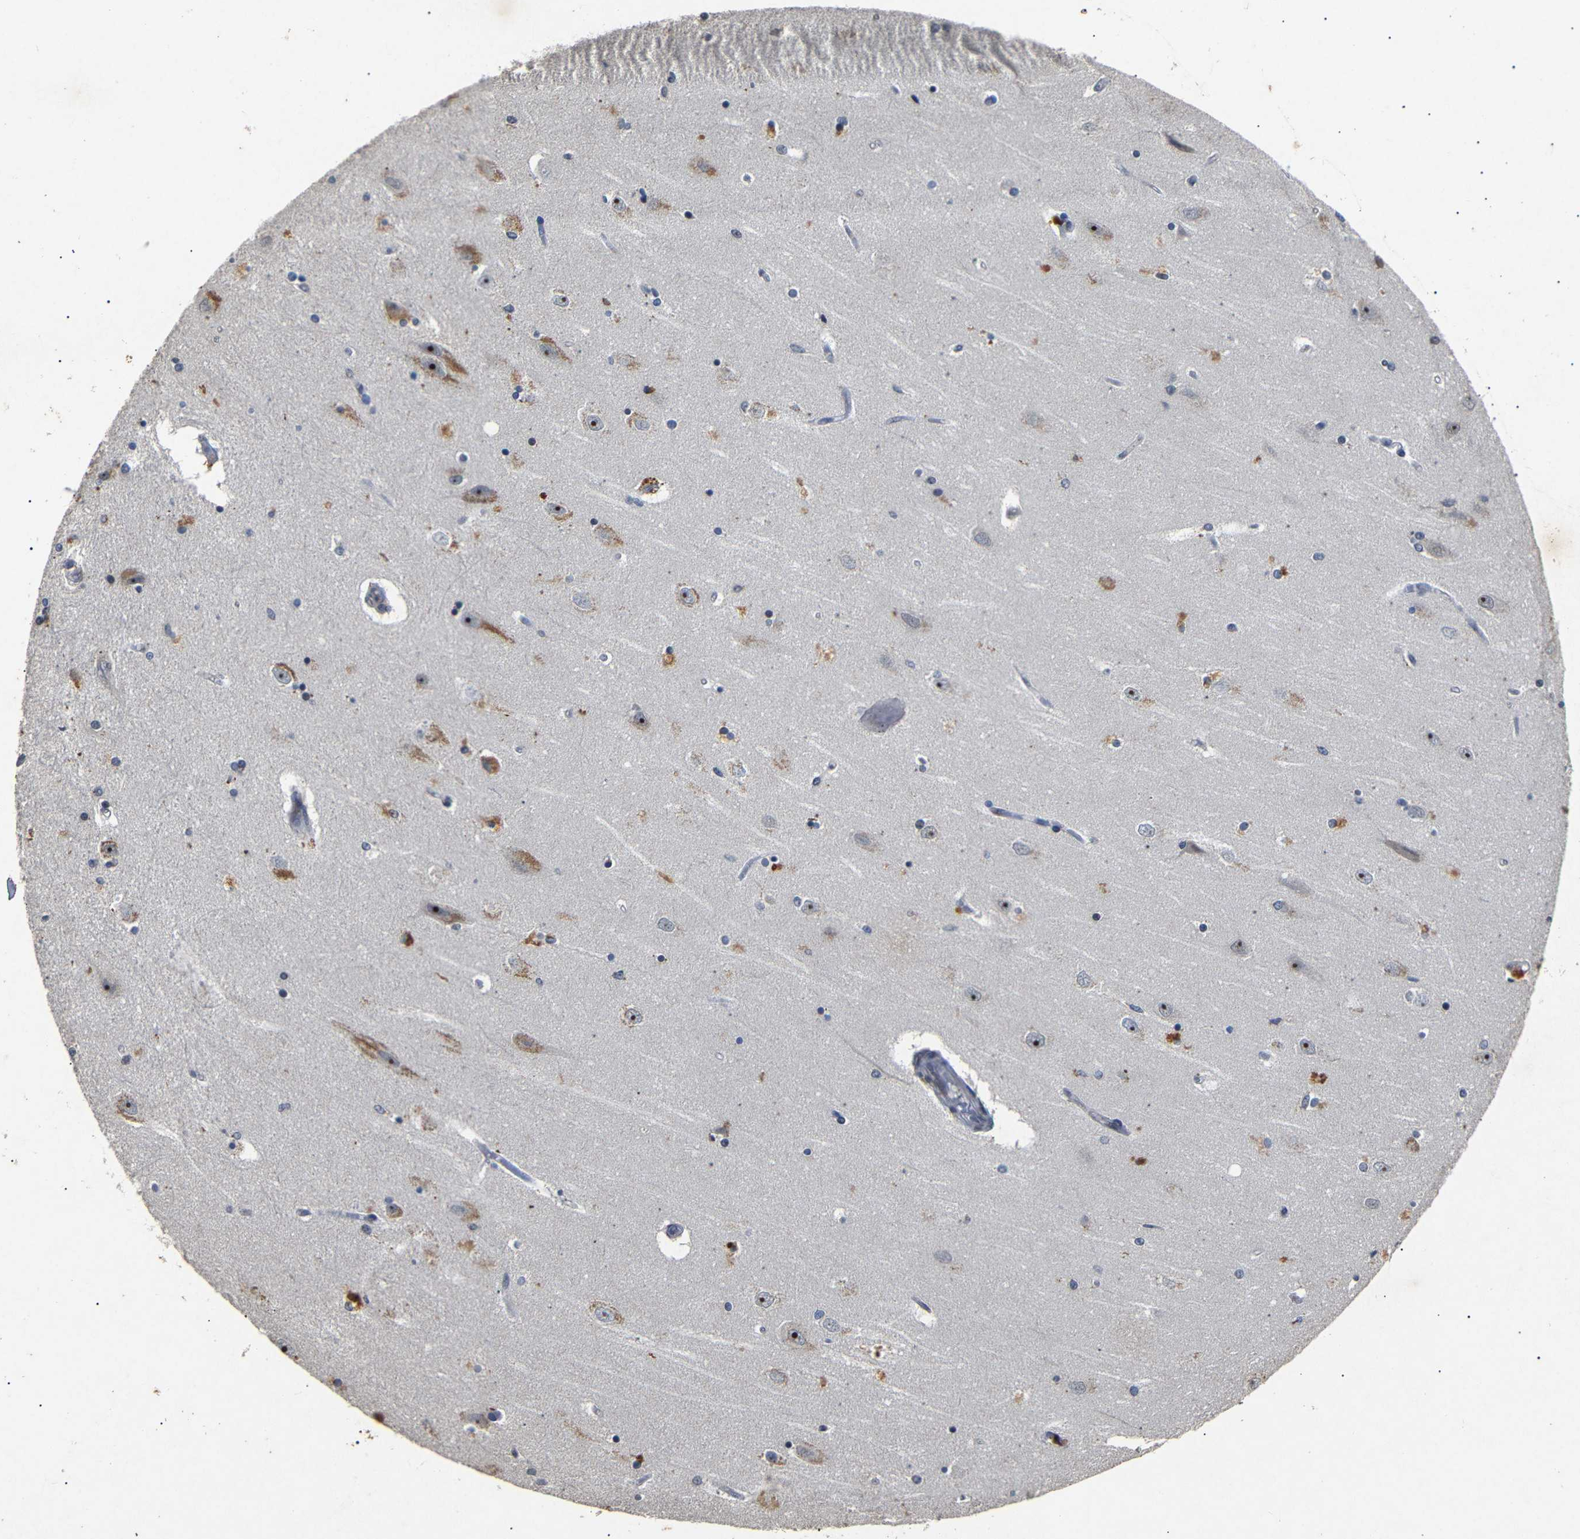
{"staining": {"intensity": "moderate", "quantity": "<25%", "location": "cytoplasmic/membranous"}, "tissue": "hippocampus", "cell_type": "Glial cells", "image_type": "normal", "snomed": [{"axis": "morphology", "description": "Normal tissue, NOS"}, {"axis": "topography", "description": "Hippocampus"}], "caption": "Protein staining shows moderate cytoplasmic/membranous expression in approximately <25% of glial cells in benign hippocampus. The staining was performed using DAB (3,3'-diaminobenzidine) to visualize the protein expression in brown, while the nuclei were stained in blue with hematoxylin (Magnification: 20x).", "gene": "PARN", "patient": {"sex": "female", "age": 54}}